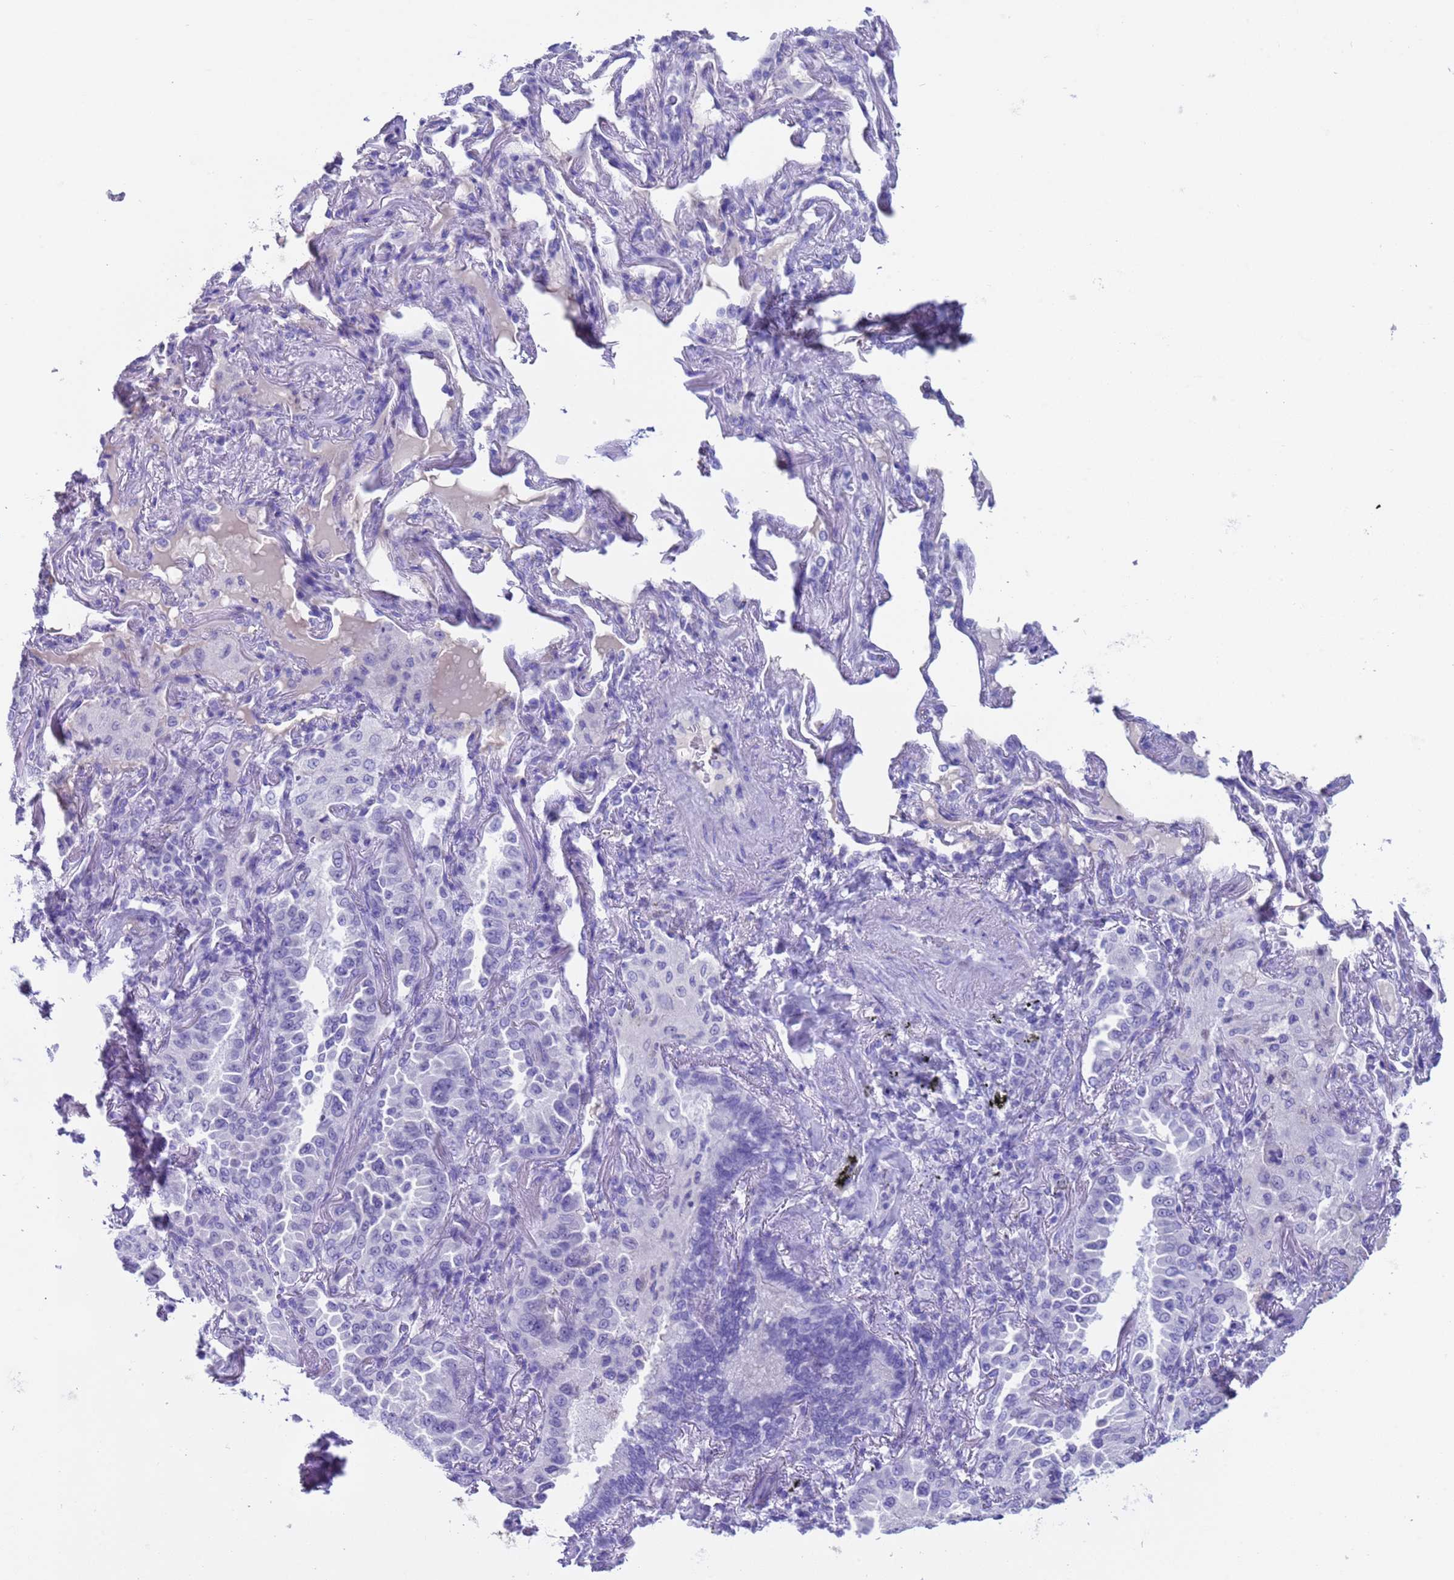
{"staining": {"intensity": "negative", "quantity": "none", "location": "none"}, "tissue": "lung cancer", "cell_type": "Tumor cells", "image_type": "cancer", "snomed": [{"axis": "morphology", "description": "Adenocarcinoma, NOS"}, {"axis": "topography", "description": "Lung"}], "caption": "Protein analysis of lung cancer shows no significant expression in tumor cells.", "gene": "CKM", "patient": {"sex": "female", "age": 69}}